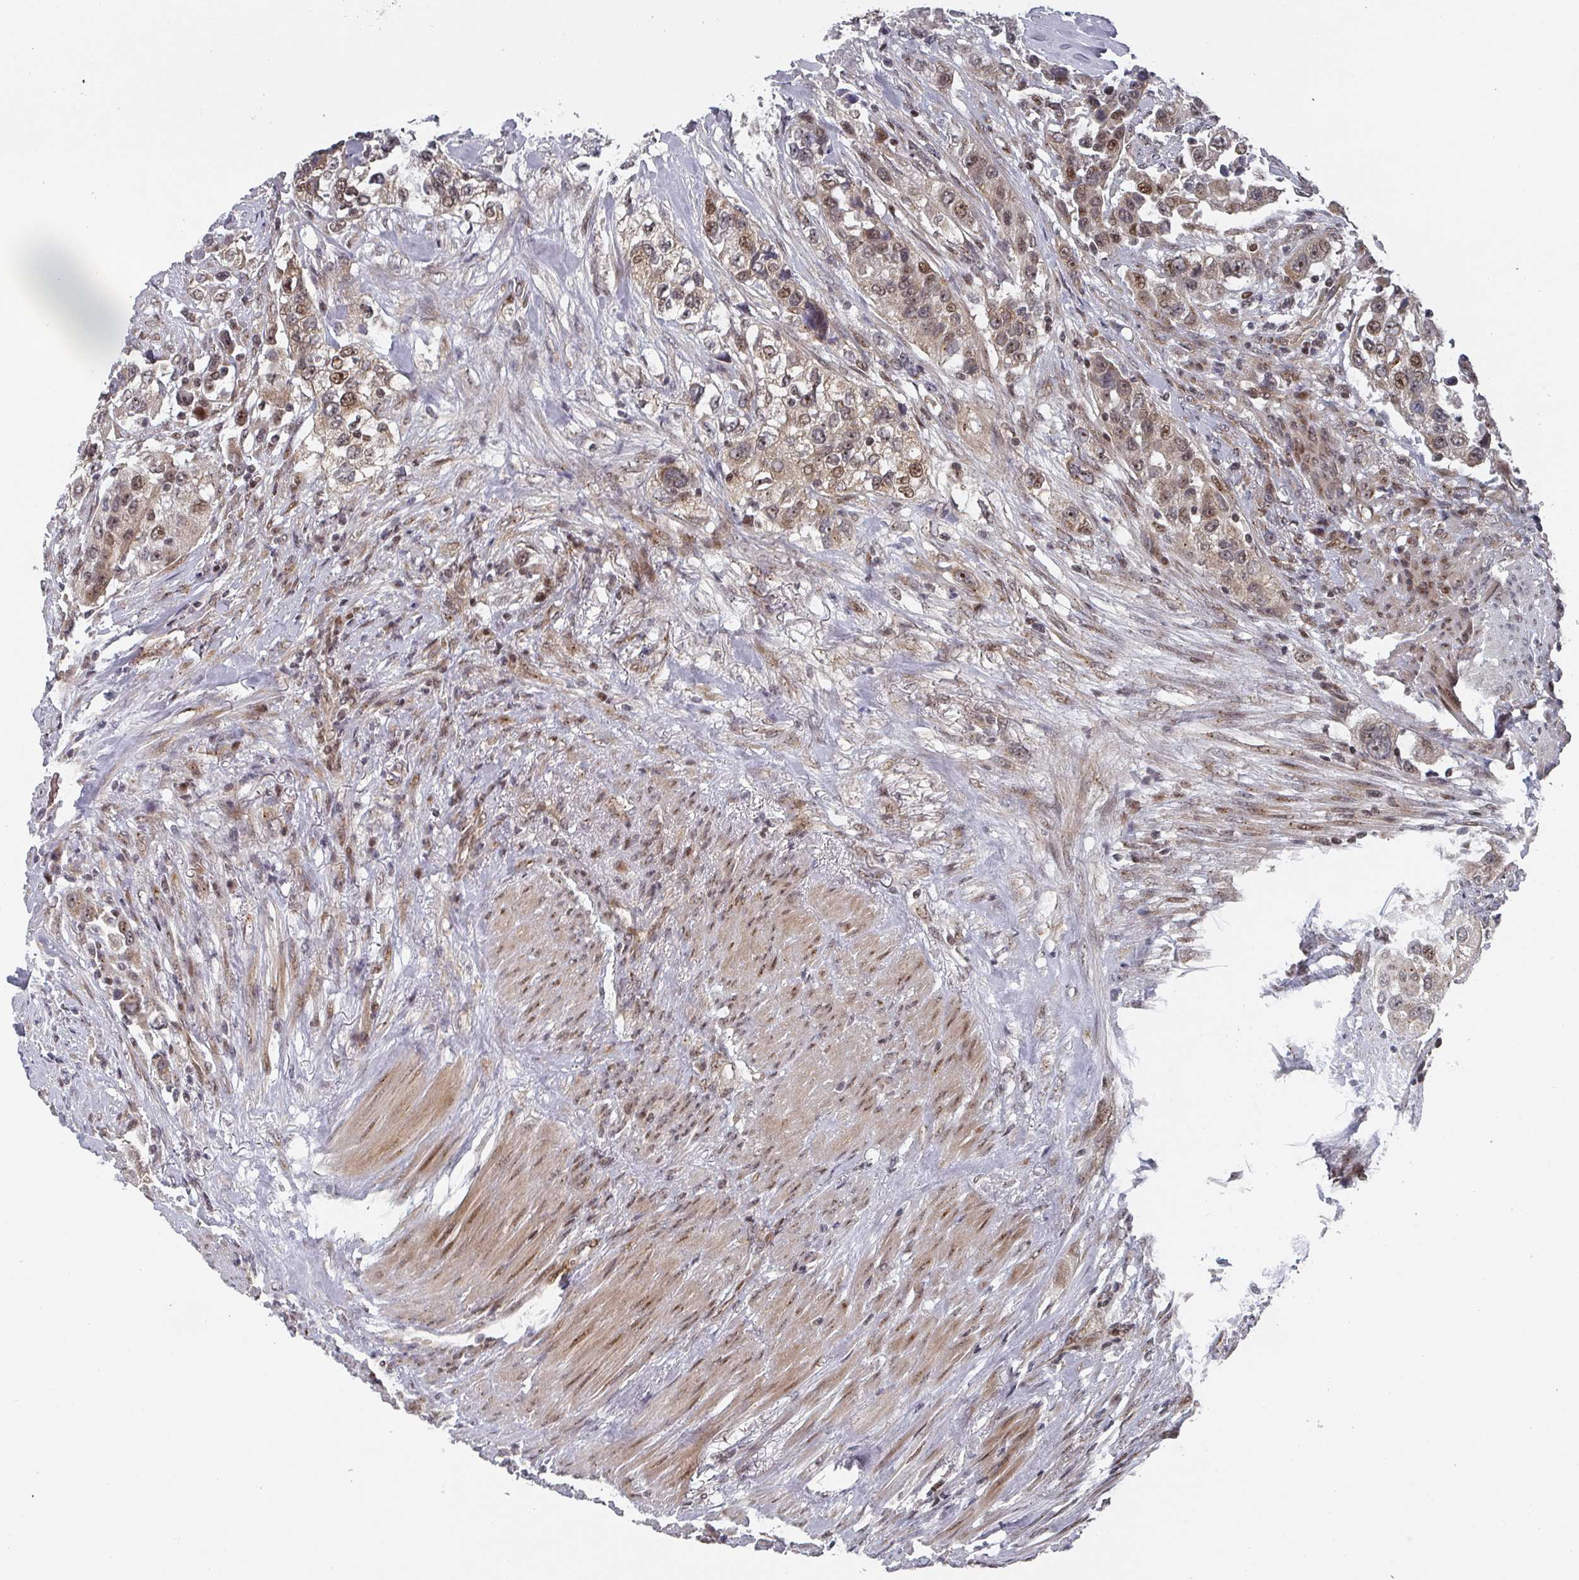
{"staining": {"intensity": "moderate", "quantity": ">75%", "location": "nuclear"}, "tissue": "urothelial cancer", "cell_type": "Tumor cells", "image_type": "cancer", "snomed": [{"axis": "morphology", "description": "Urothelial carcinoma, High grade"}, {"axis": "topography", "description": "Urinary bladder"}], "caption": "Immunohistochemistry photomicrograph of human high-grade urothelial carcinoma stained for a protein (brown), which reveals medium levels of moderate nuclear positivity in approximately >75% of tumor cells.", "gene": "KIF1C", "patient": {"sex": "female", "age": 80}}